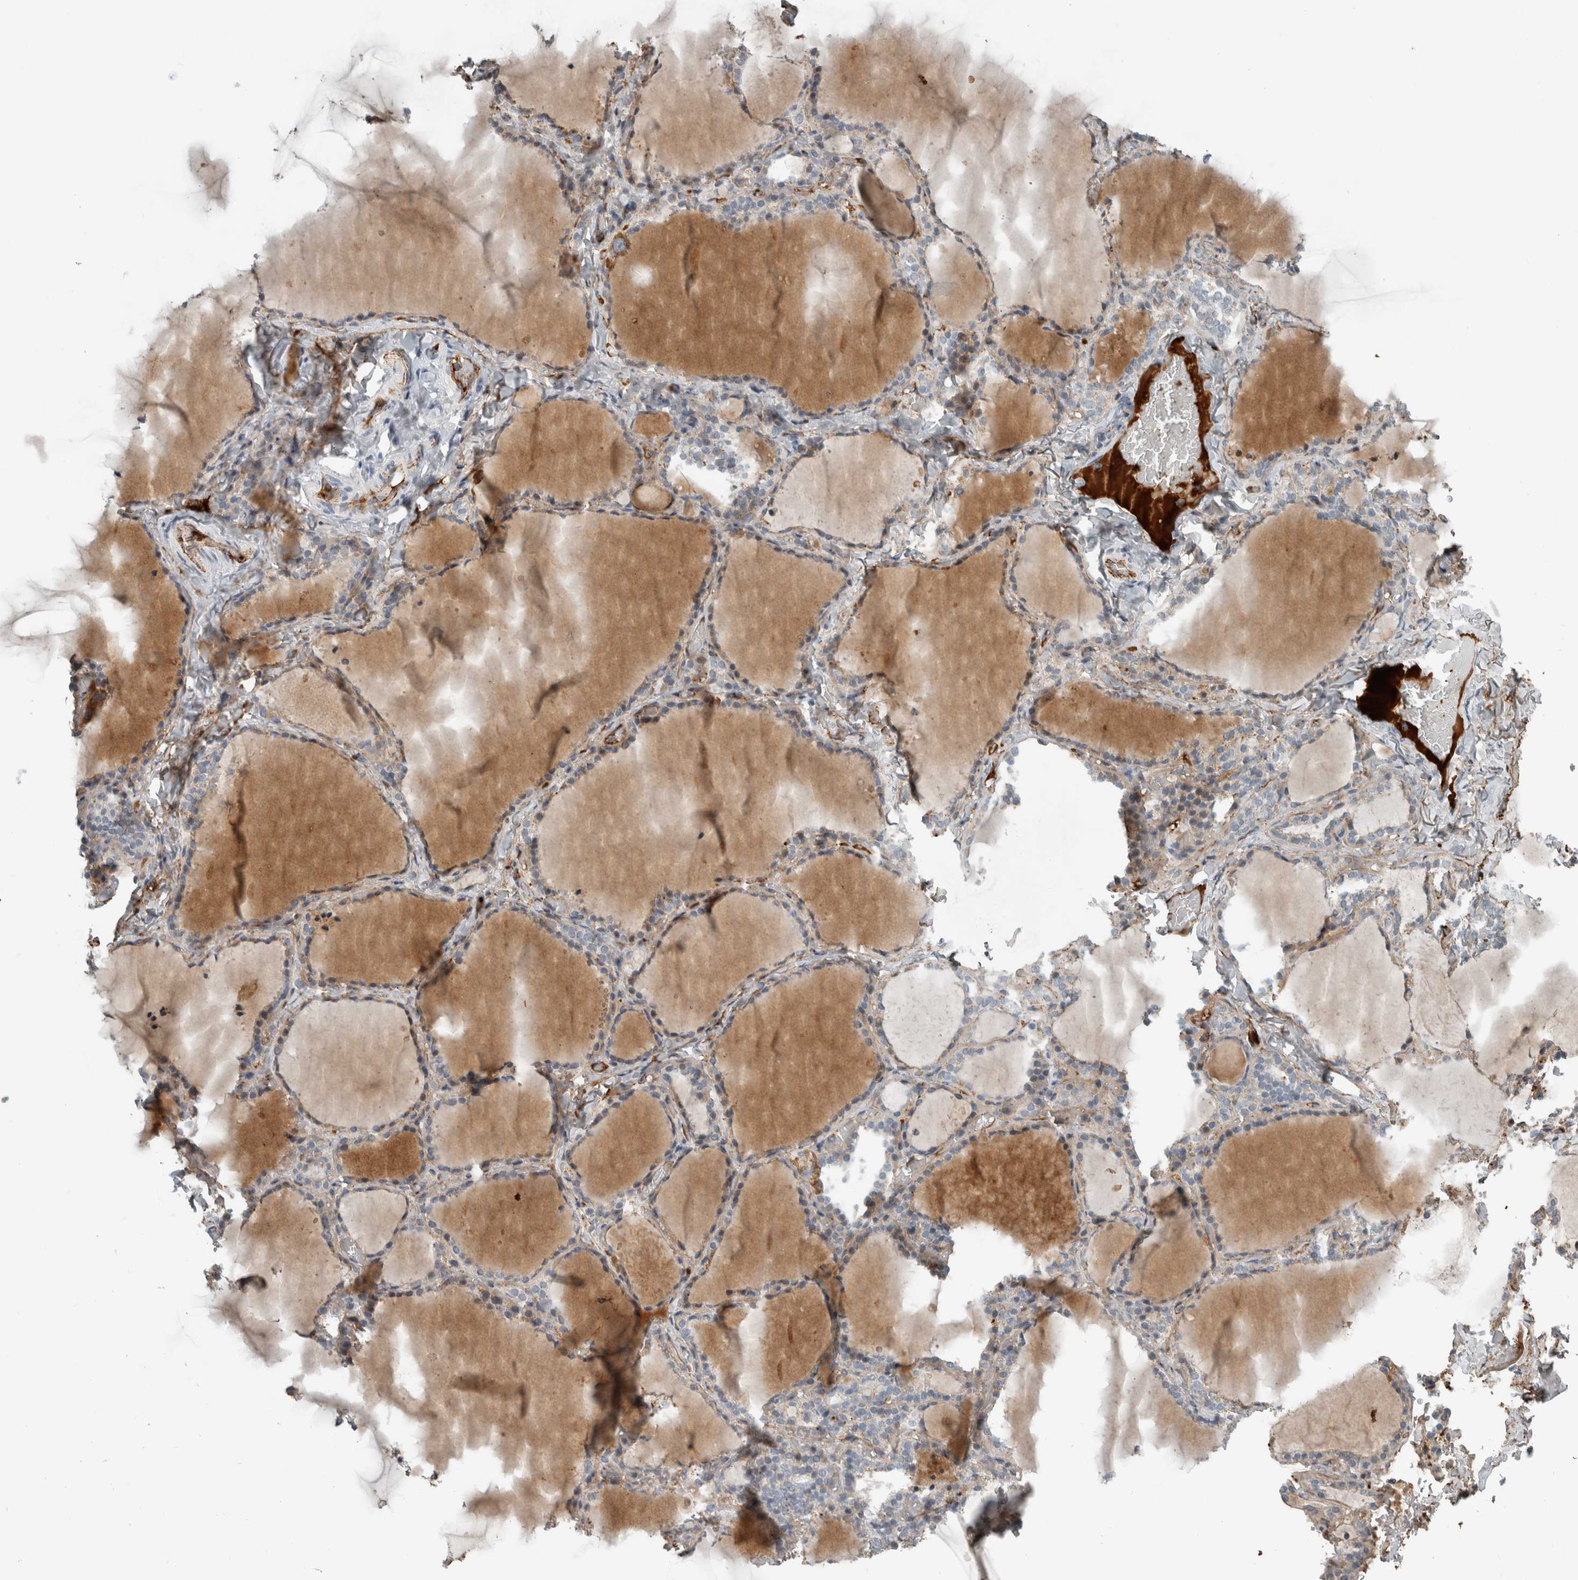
{"staining": {"intensity": "weak", "quantity": "25%-75%", "location": "cytoplasmic/membranous"}, "tissue": "thyroid gland", "cell_type": "Glandular cells", "image_type": "normal", "snomed": [{"axis": "morphology", "description": "Normal tissue, NOS"}, {"axis": "topography", "description": "Thyroid gland"}], "caption": "Thyroid gland stained for a protein (brown) exhibits weak cytoplasmic/membranous positive positivity in about 25%-75% of glandular cells.", "gene": "FN1", "patient": {"sex": "female", "age": 22}}